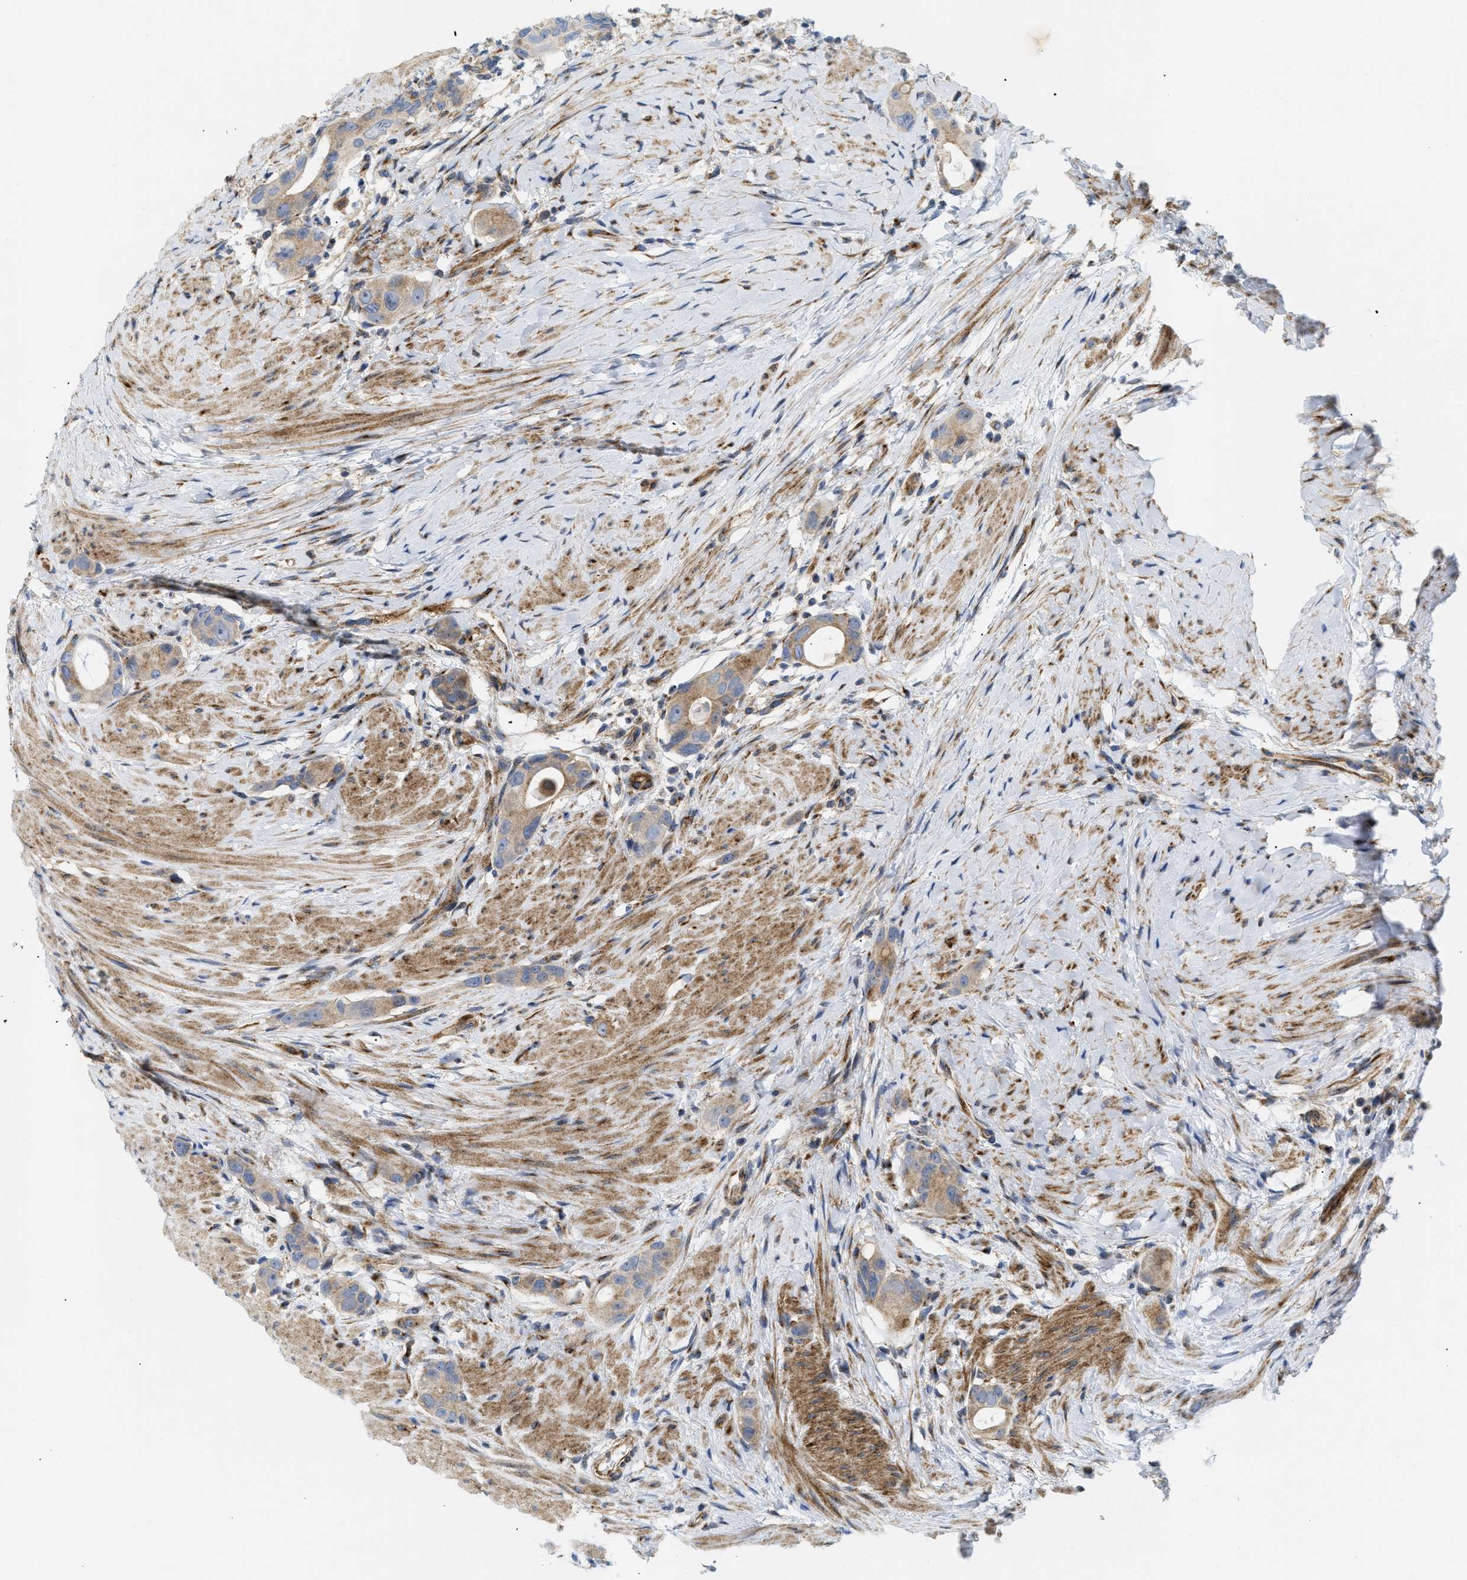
{"staining": {"intensity": "moderate", "quantity": "<25%", "location": "cytoplasmic/membranous"}, "tissue": "colorectal cancer", "cell_type": "Tumor cells", "image_type": "cancer", "snomed": [{"axis": "morphology", "description": "Adenocarcinoma, NOS"}, {"axis": "topography", "description": "Rectum"}], "caption": "Brown immunohistochemical staining in human colorectal cancer (adenocarcinoma) displays moderate cytoplasmic/membranous positivity in approximately <25% of tumor cells.", "gene": "DCTN4", "patient": {"sex": "male", "age": 51}}